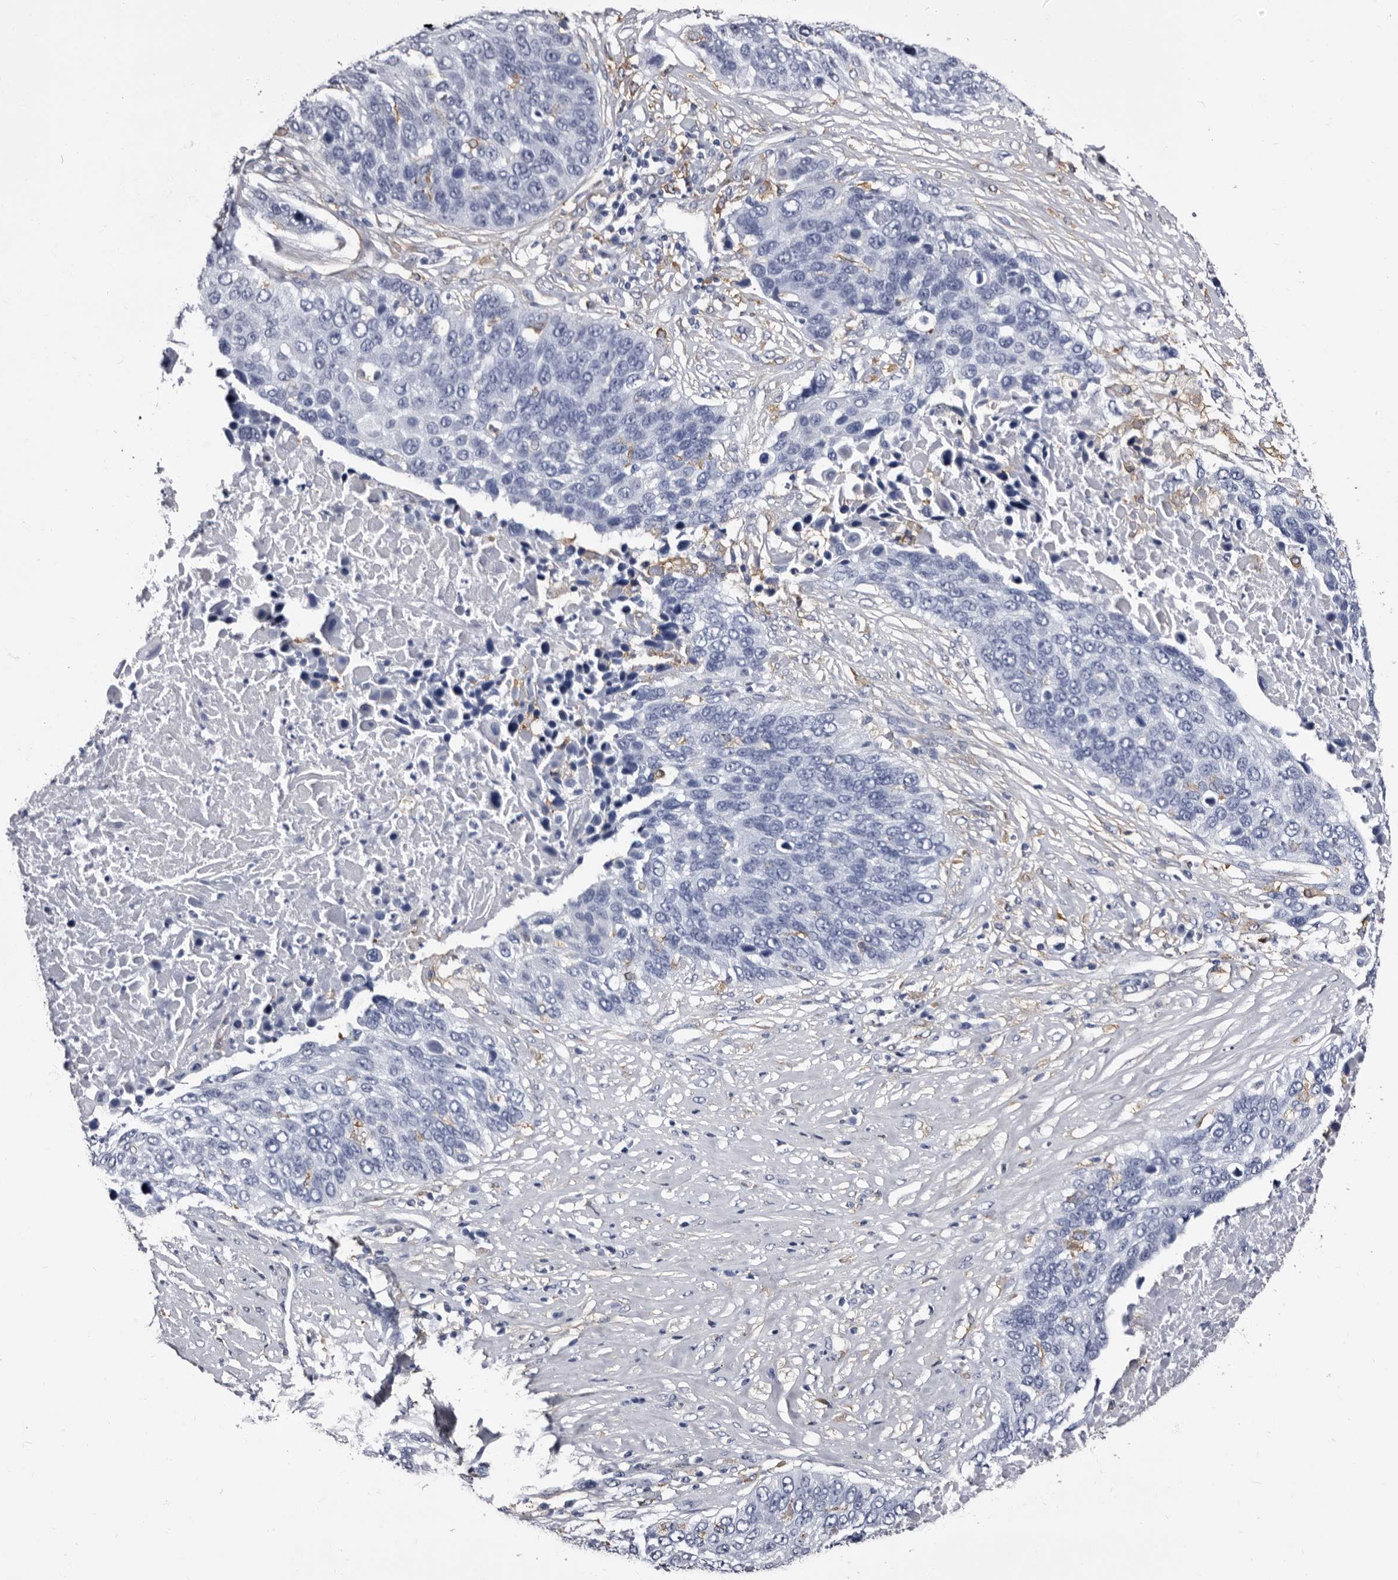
{"staining": {"intensity": "negative", "quantity": "none", "location": "none"}, "tissue": "lung cancer", "cell_type": "Tumor cells", "image_type": "cancer", "snomed": [{"axis": "morphology", "description": "Squamous cell carcinoma, NOS"}, {"axis": "topography", "description": "Lung"}], "caption": "High power microscopy micrograph of an IHC photomicrograph of lung squamous cell carcinoma, revealing no significant positivity in tumor cells.", "gene": "EPB41L3", "patient": {"sex": "male", "age": 66}}